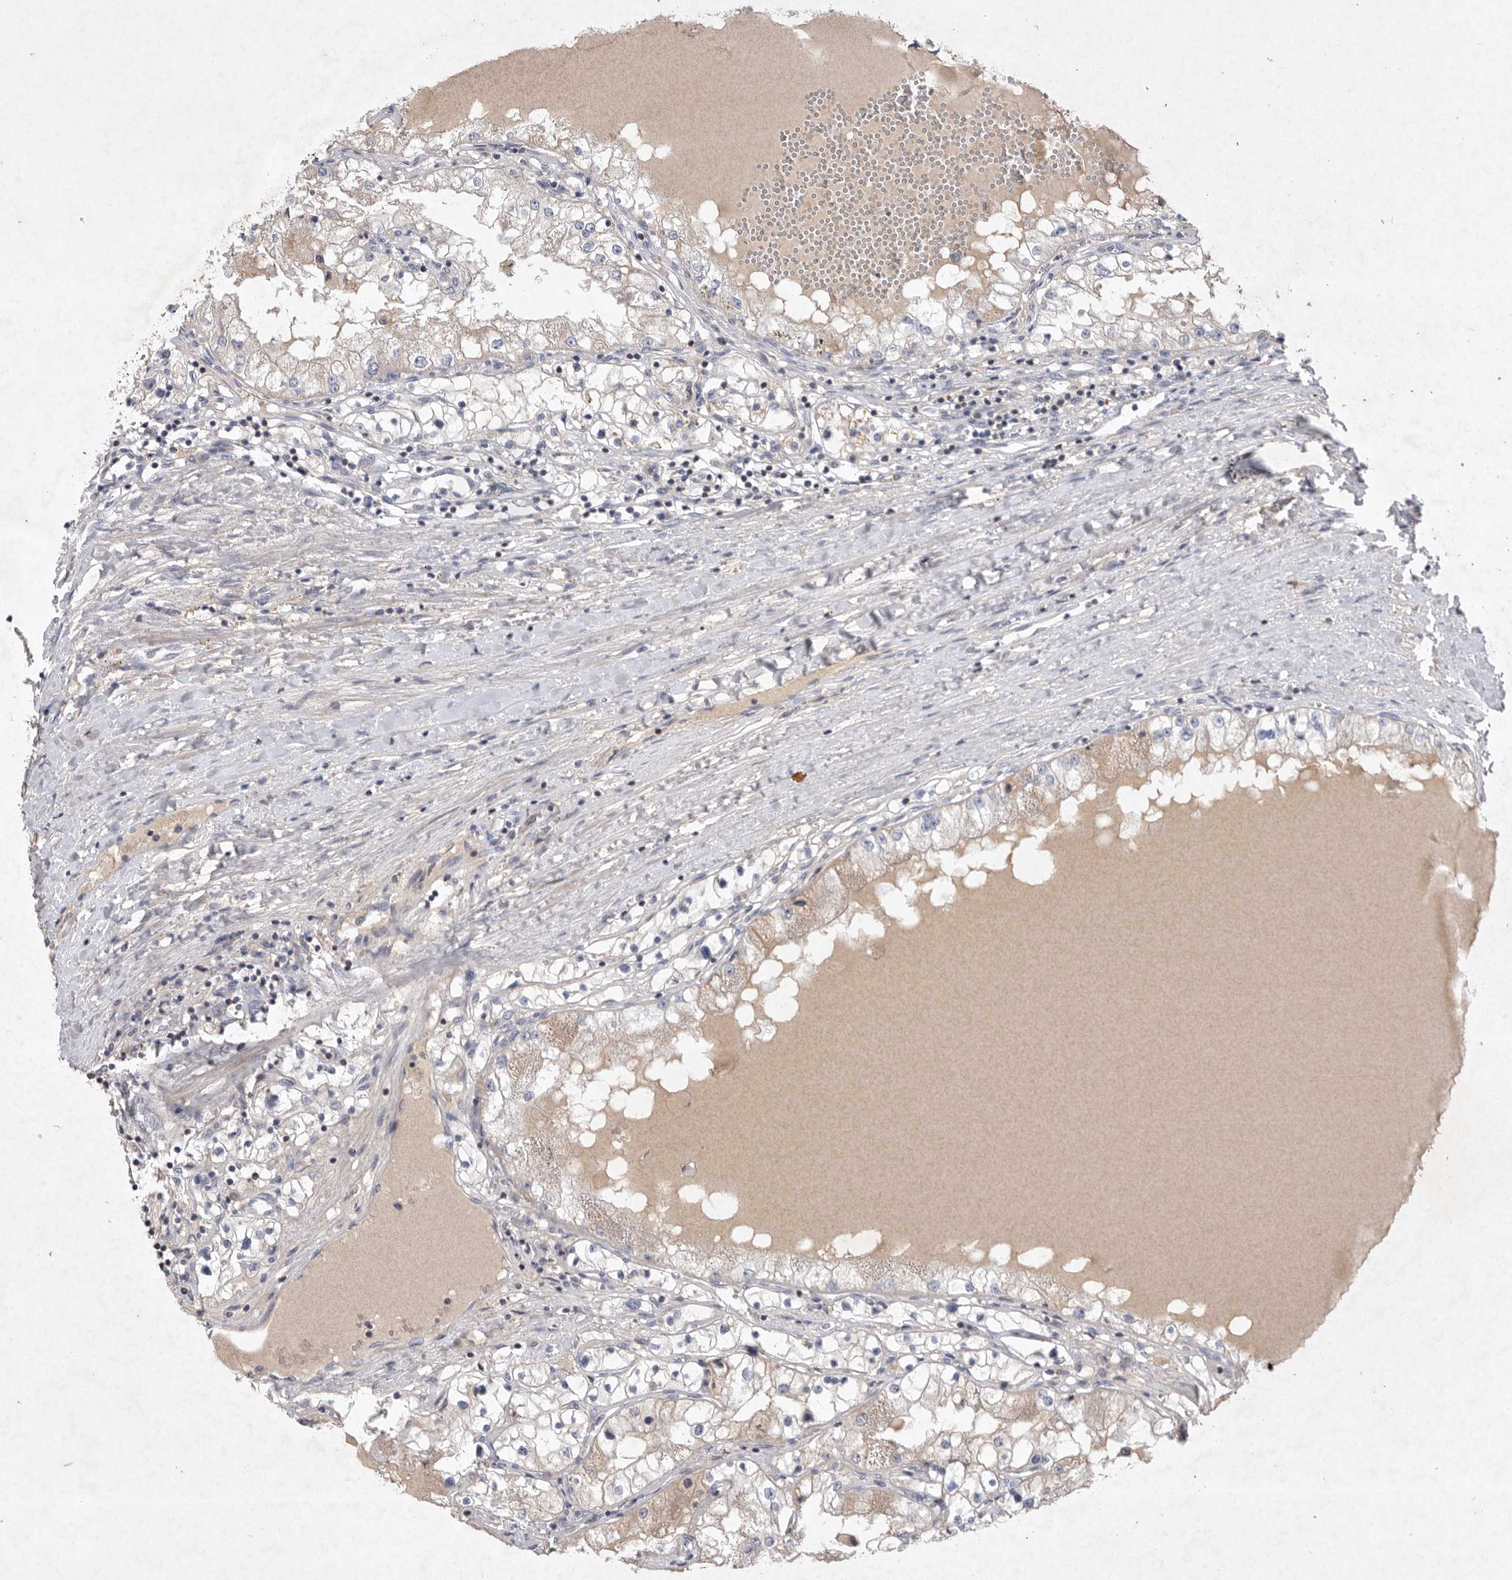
{"staining": {"intensity": "negative", "quantity": "none", "location": "none"}, "tissue": "renal cancer", "cell_type": "Tumor cells", "image_type": "cancer", "snomed": [{"axis": "morphology", "description": "Adenocarcinoma, NOS"}, {"axis": "topography", "description": "Kidney"}], "caption": "Protein analysis of renal cancer (adenocarcinoma) reveals no significant expression in tumor cells.", "gene": "TNFSF14", "patient": {"sex": "male", "age": 68}}